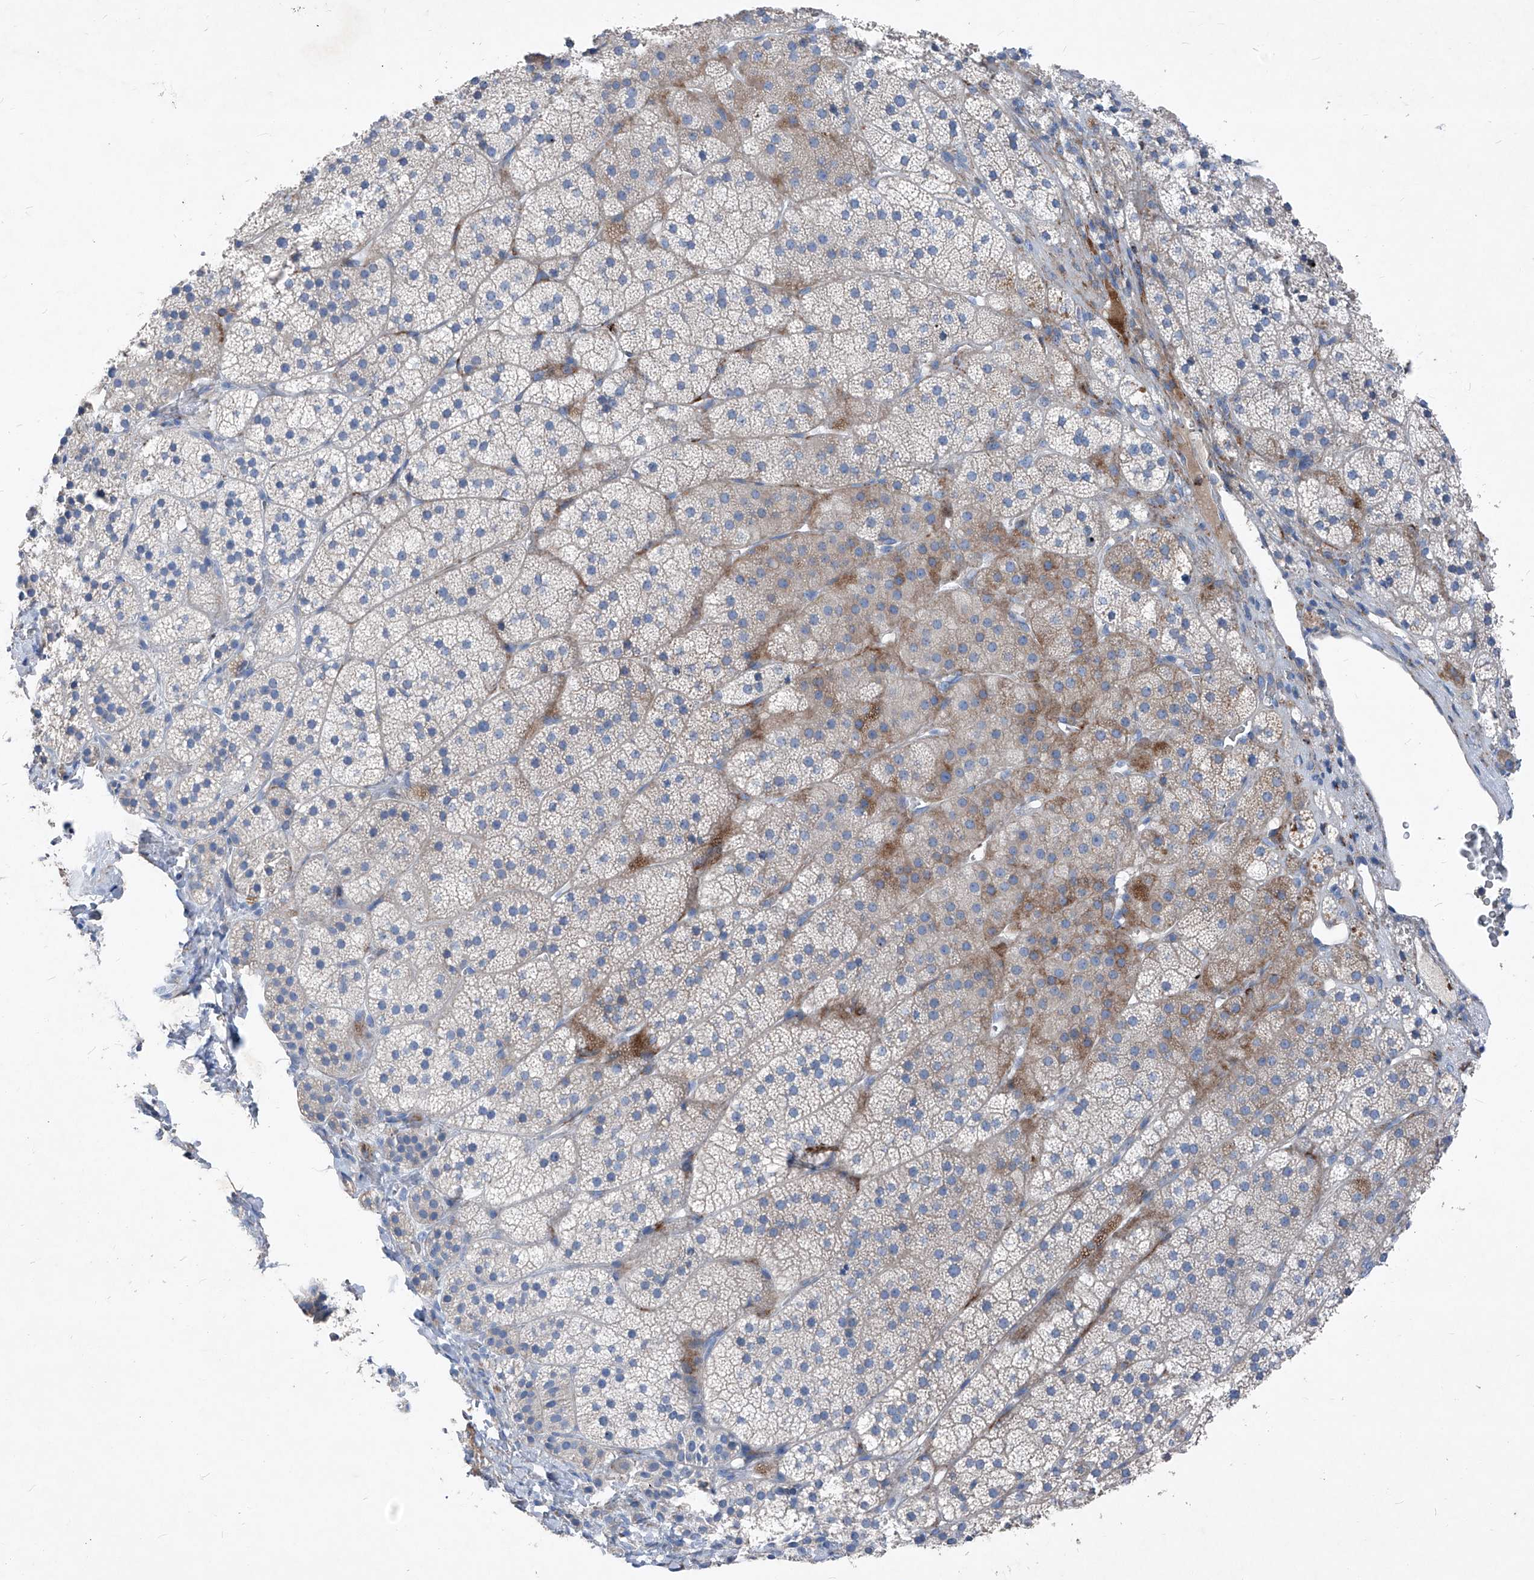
{"staining": {"intensity": "moderate", "quantity": "<25%", "location": "cytoplasmic/membranous"}, "tissue": "adrenal gland", "cell_type": "Glandular cells", "image_type": "normal", "snomed": [{"axis": "morphology", "description": "Normal tissue, NOS"}, {"axis": "topography", "description": "Adrenal gland"}], "caption": "Glandular cells demonstrate moderate cytoplasmic/membranous staining in about <25% of cells in unremarkable adrenal gland. (Brightfield microscopy of DAB IHC at high magnification).", "gene": "IFI27", "patient": {"sex": "female", "age": 44}}